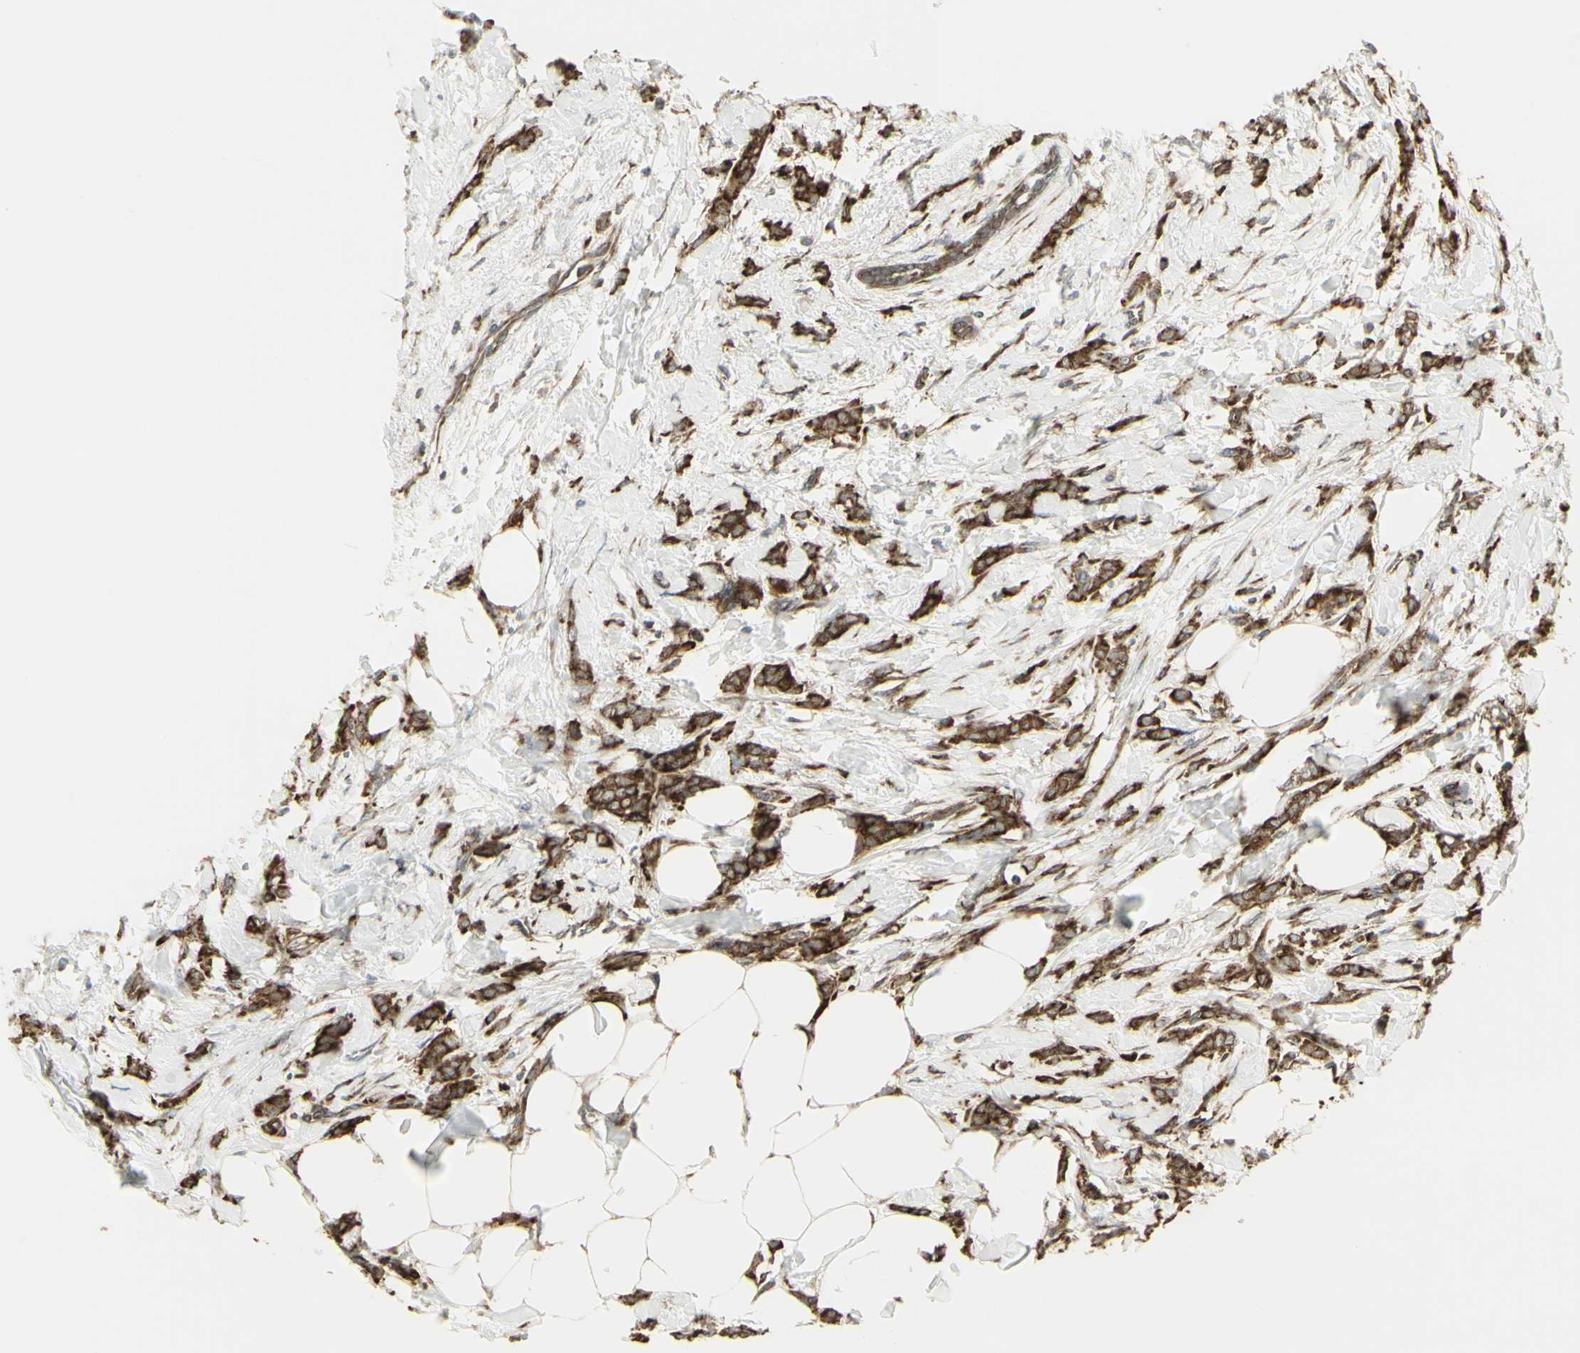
{"staining": {"intensity": "strong", "quantity": ">75%", "location": "cytoplasmic/membranous"}, "tissue": "breast cancer", "cell_type": "Tumor cells", "image_type": "cancer", "snomed": [{"axis": "morphology", "description": "Lobular carcinoma, in situ"}, {"axis": "morphology", "description": "Lobular carcinoma"}, {"axis": "topography", "description": "Breast"}], "caption": "An immunohistochemistry (IHC) micrograph of tumor tissue is shown. Protein staining in brown highlights strong cytoplasmic/membranous positivity in breast lobular carcinoma within tumor cells.", "gene": "FKBP3", "patient": {"sex": "female", "age": 41}}